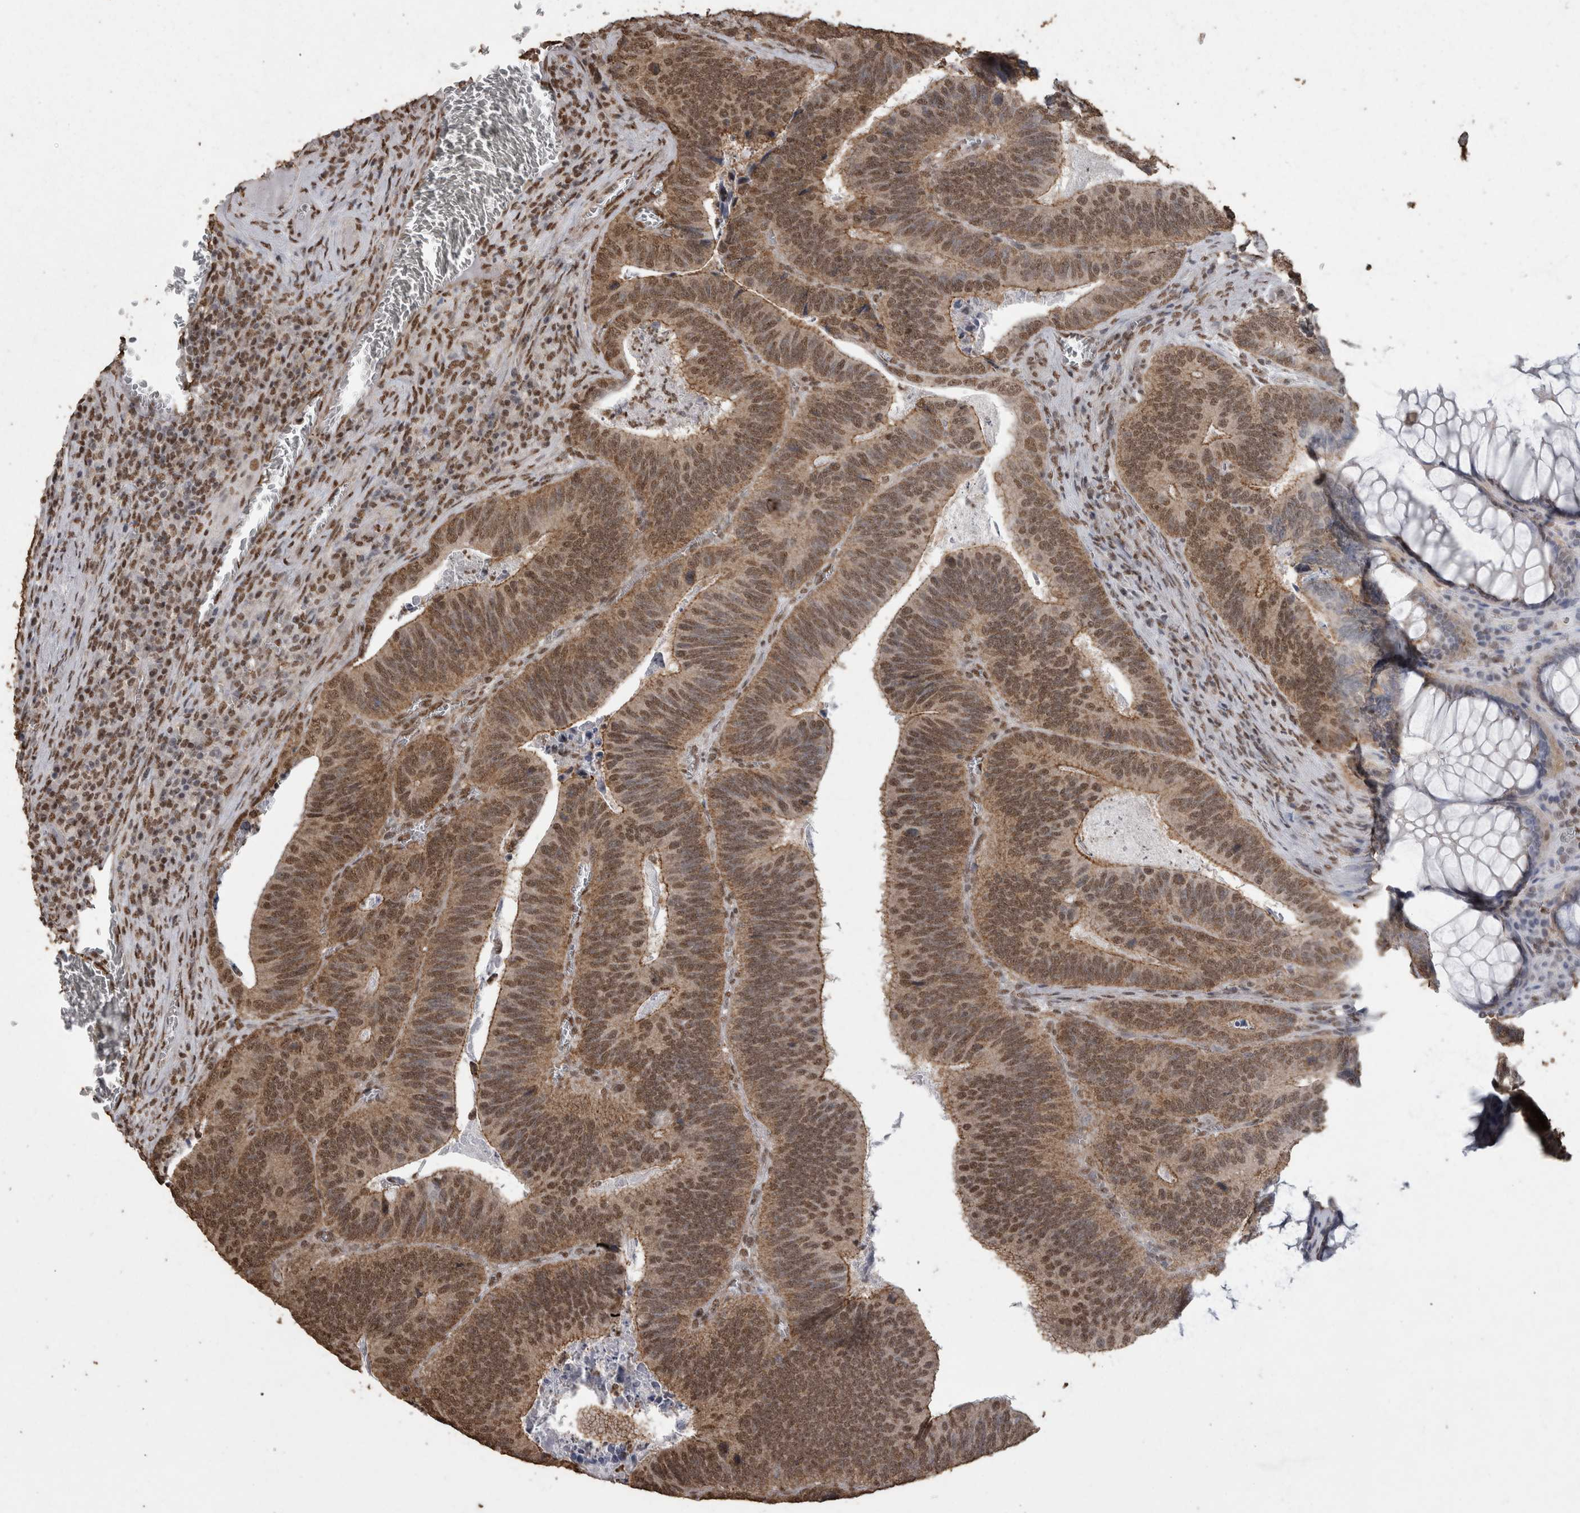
{"staining": {"intensity": "moderate", "quantity": "25%-75%", "location": "cytoplasmic/membranous,nuclear"}, "tissue": "colorectal cancer", "cell_type": "Tumor cells", "image_type": "cancer", "snomed": [{"axis": "morphology", "description": "Inflammation, NOS"}, {"axis": "morphology", "description": "Adenocarcinoma, NOS"}, {"axis": "topography", "description": "Colon"}], "caption": "This is a photomicrograph of immunohistochemistry (IHC) staining of colorectal adenocarcinoma, which shows moderate expression in the cytoplasmic/membranous and nuclear of tumor cells.", "gene": "SMAD7", "patient": {"sex": "male", "age": 72}}